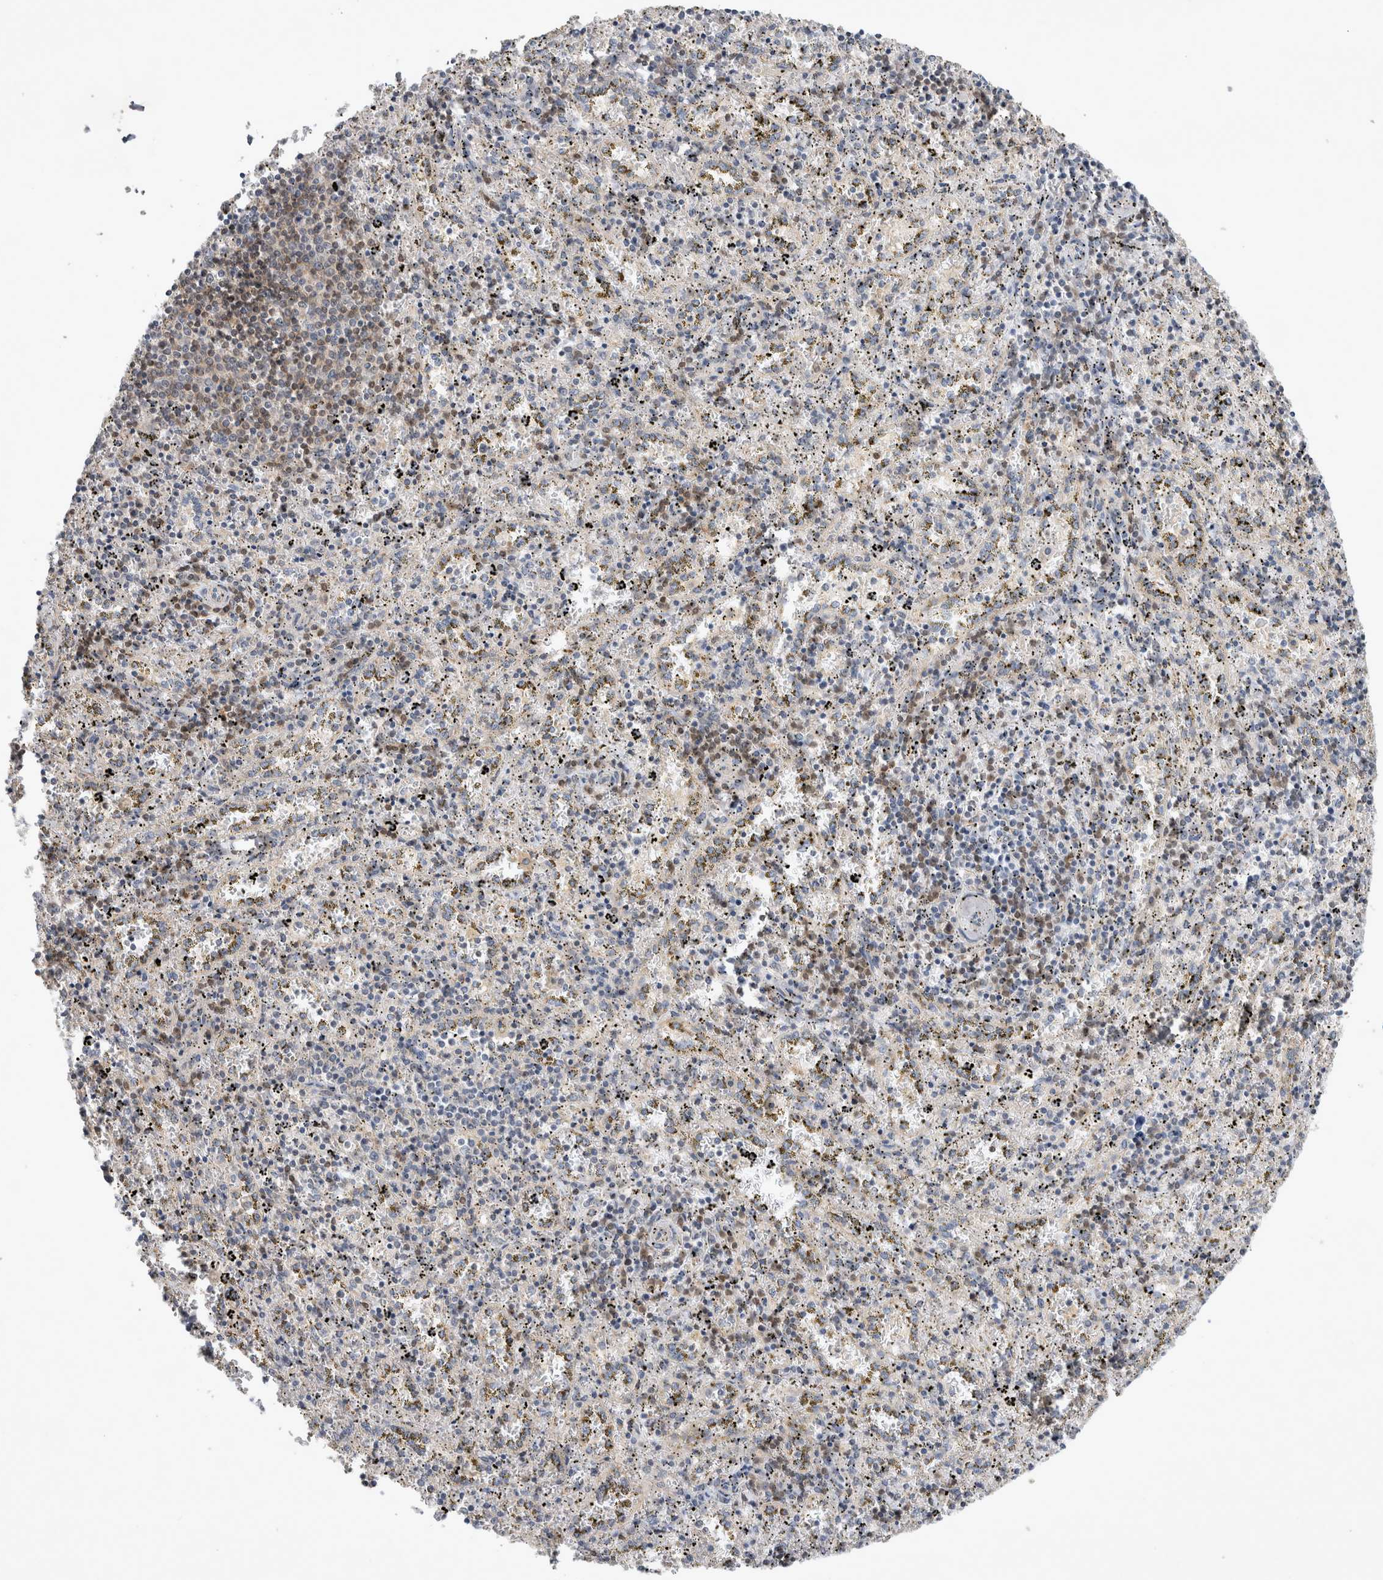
{"staining": {"intensity": "weak", "quantity": "<25%", "location": "cytoplasmic/membranous"}, "tissue": "spleen", "cell_type": "Cells in red pulp", "image_type": "normal", "snomed": [{"axis": "morphology", "description": "Normal tissue, NOS"}, {"axis": "topography", "description": "Spleen"}], "caption": "This is an immunohistochemistry photomicrograph of benign spleen. There is no positivity in cells in red pulp.", "gene": "SRD5A3", "patient": {"sex": "male", "age": 11}}